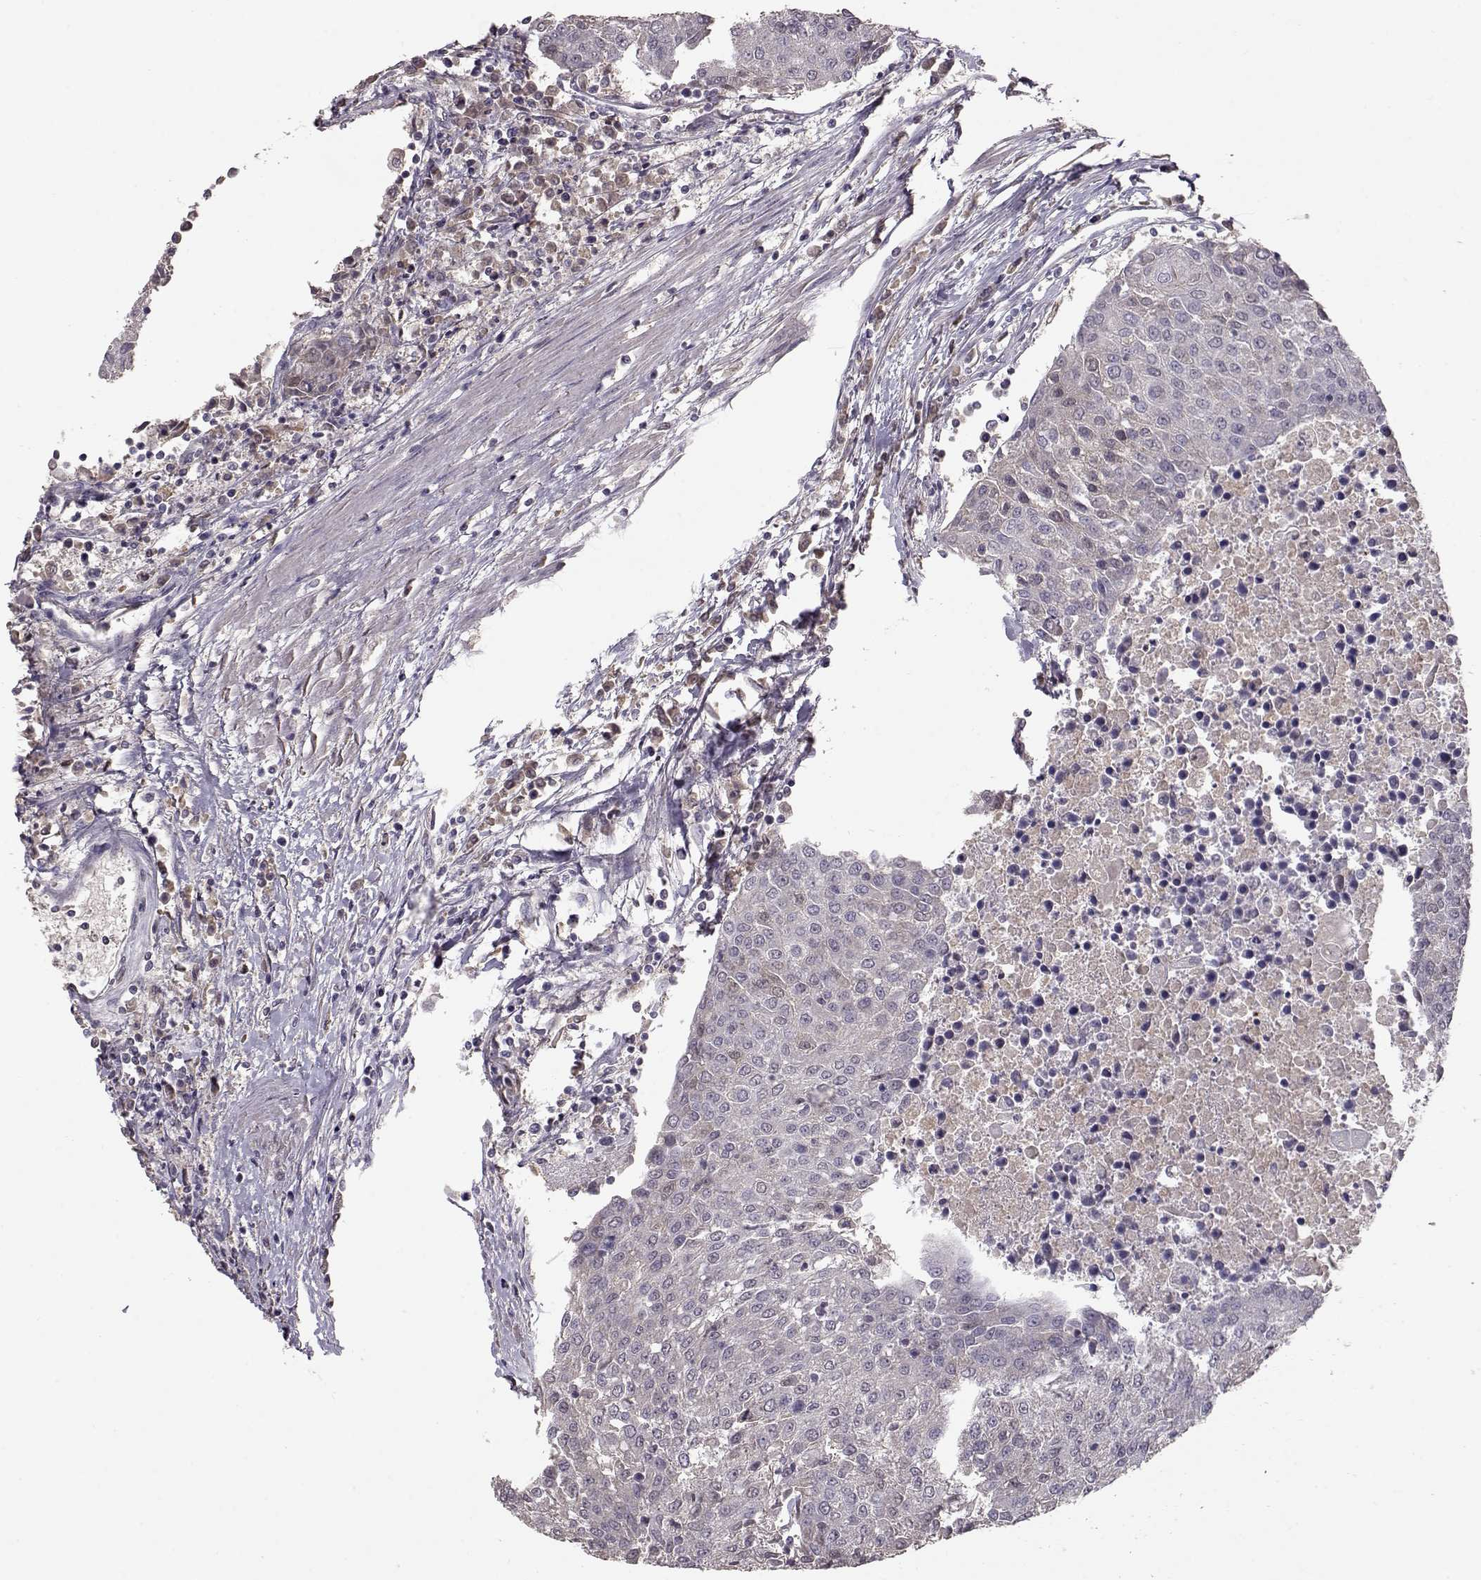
{"staining": {"intensity": "negative", "quantity": "none", "location": "none"}, "tissue": "urothelial cancer", "cell_type": "Tumor cells", "image_type": "cancer", "snomed": [{"axis": "morphology", "description": "Urothelial carcinoma, High grade"}, {"axis": "topography", "description": "Urinary bladder"}], "caption": "IHC of human urothelial carcinoma (high-grade) demonstrates no expression in tumor cells.", "gene": "PMCH", "patient": {"sex": "female", "age": 85}}